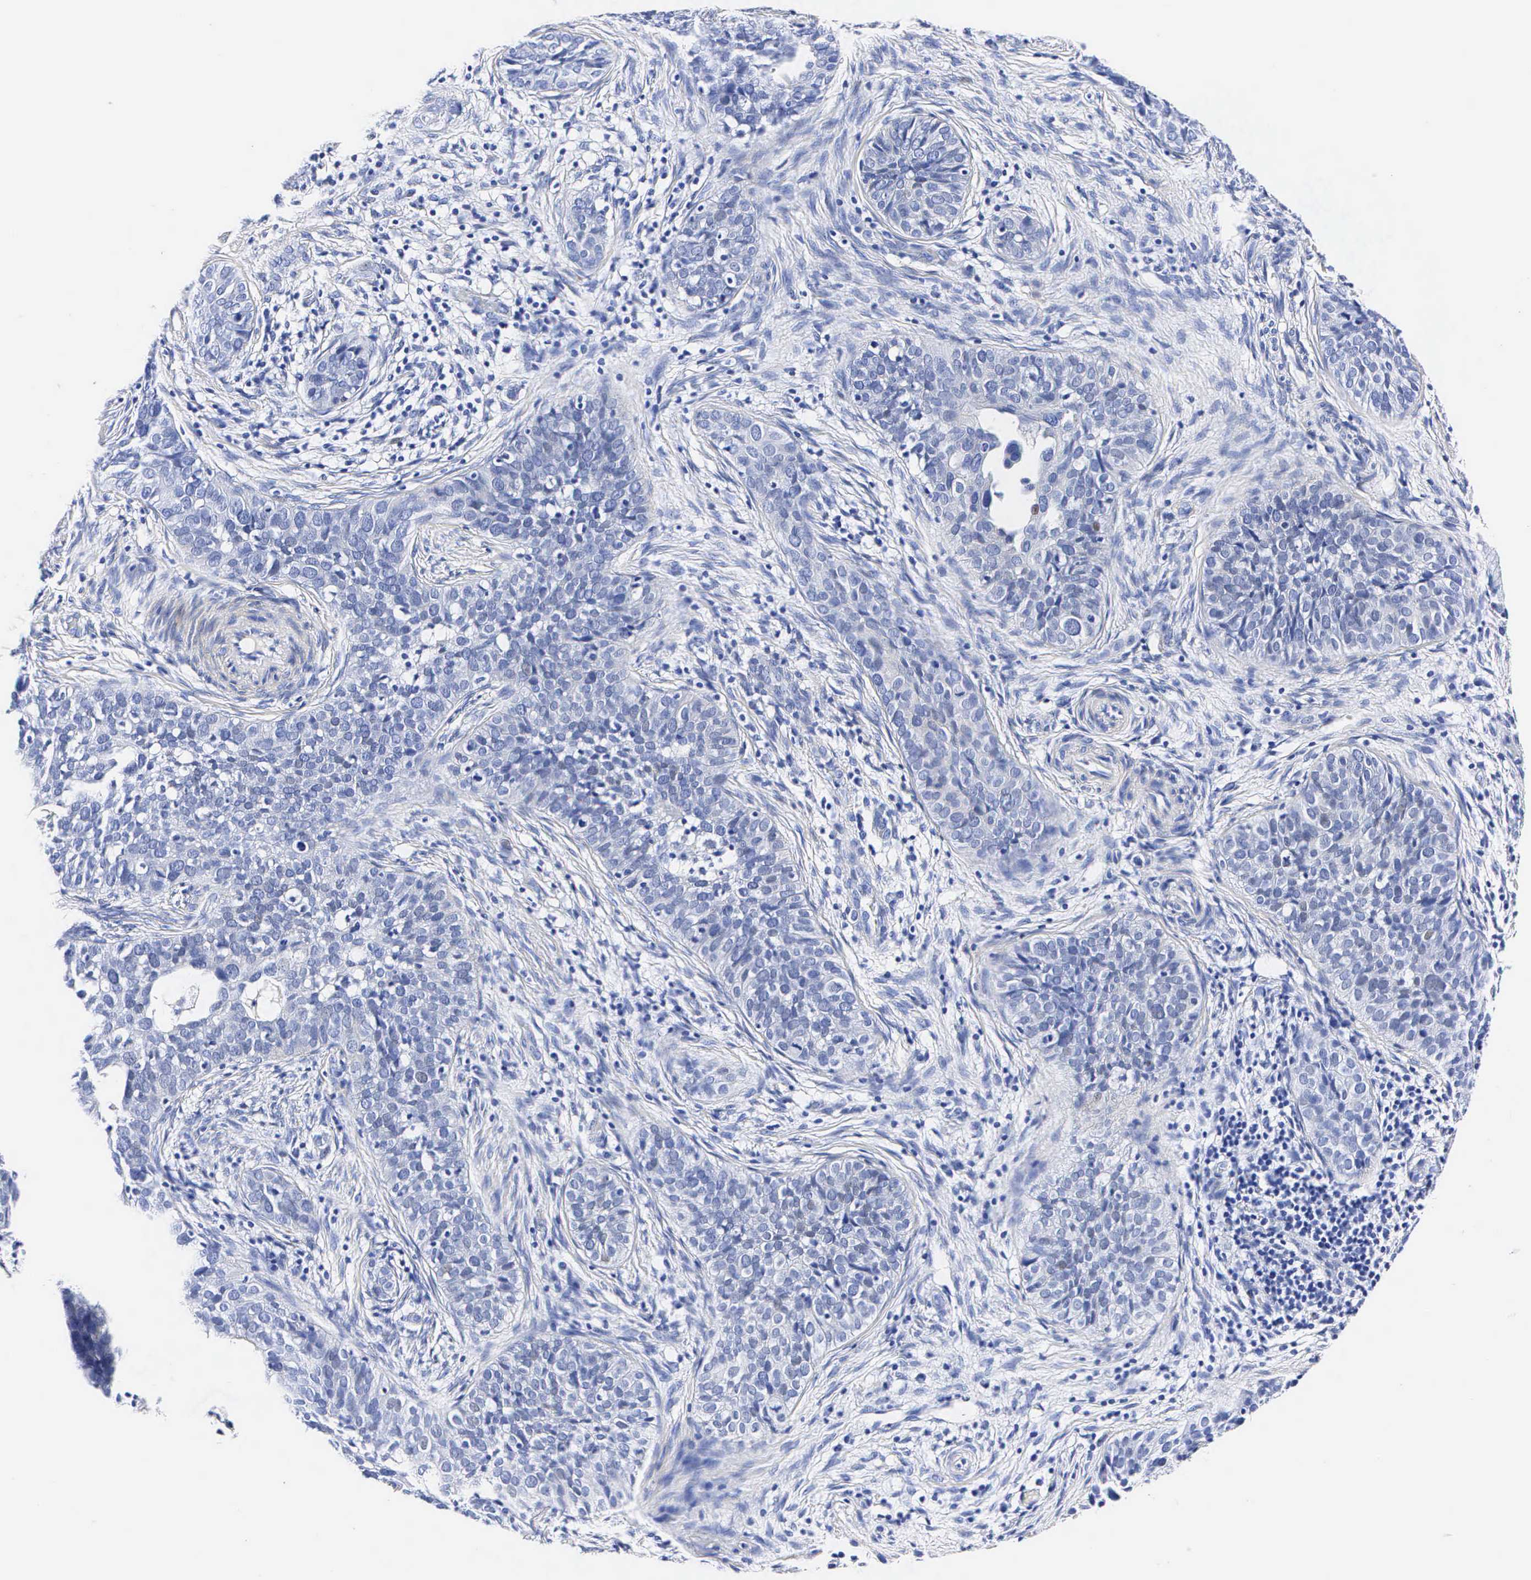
{"staining": {"intensity": "negative", "quantity": "none", "location": "none"}, "tissue": "cervical cancer", "cell_type": "Tumor cells", "image_type": "cancer", "snomed": [{"axis": "morphology", "description": "Squamous cell carcinoma, NOS"}, {"axis": "topography", "description": "Cervix"}], "caption": "Tumor cells are negative for brown protein staining in squamous cell carcinoma (cervical).", "gene": "ENO2", "patient": {"sex": "female", "age": 31}}